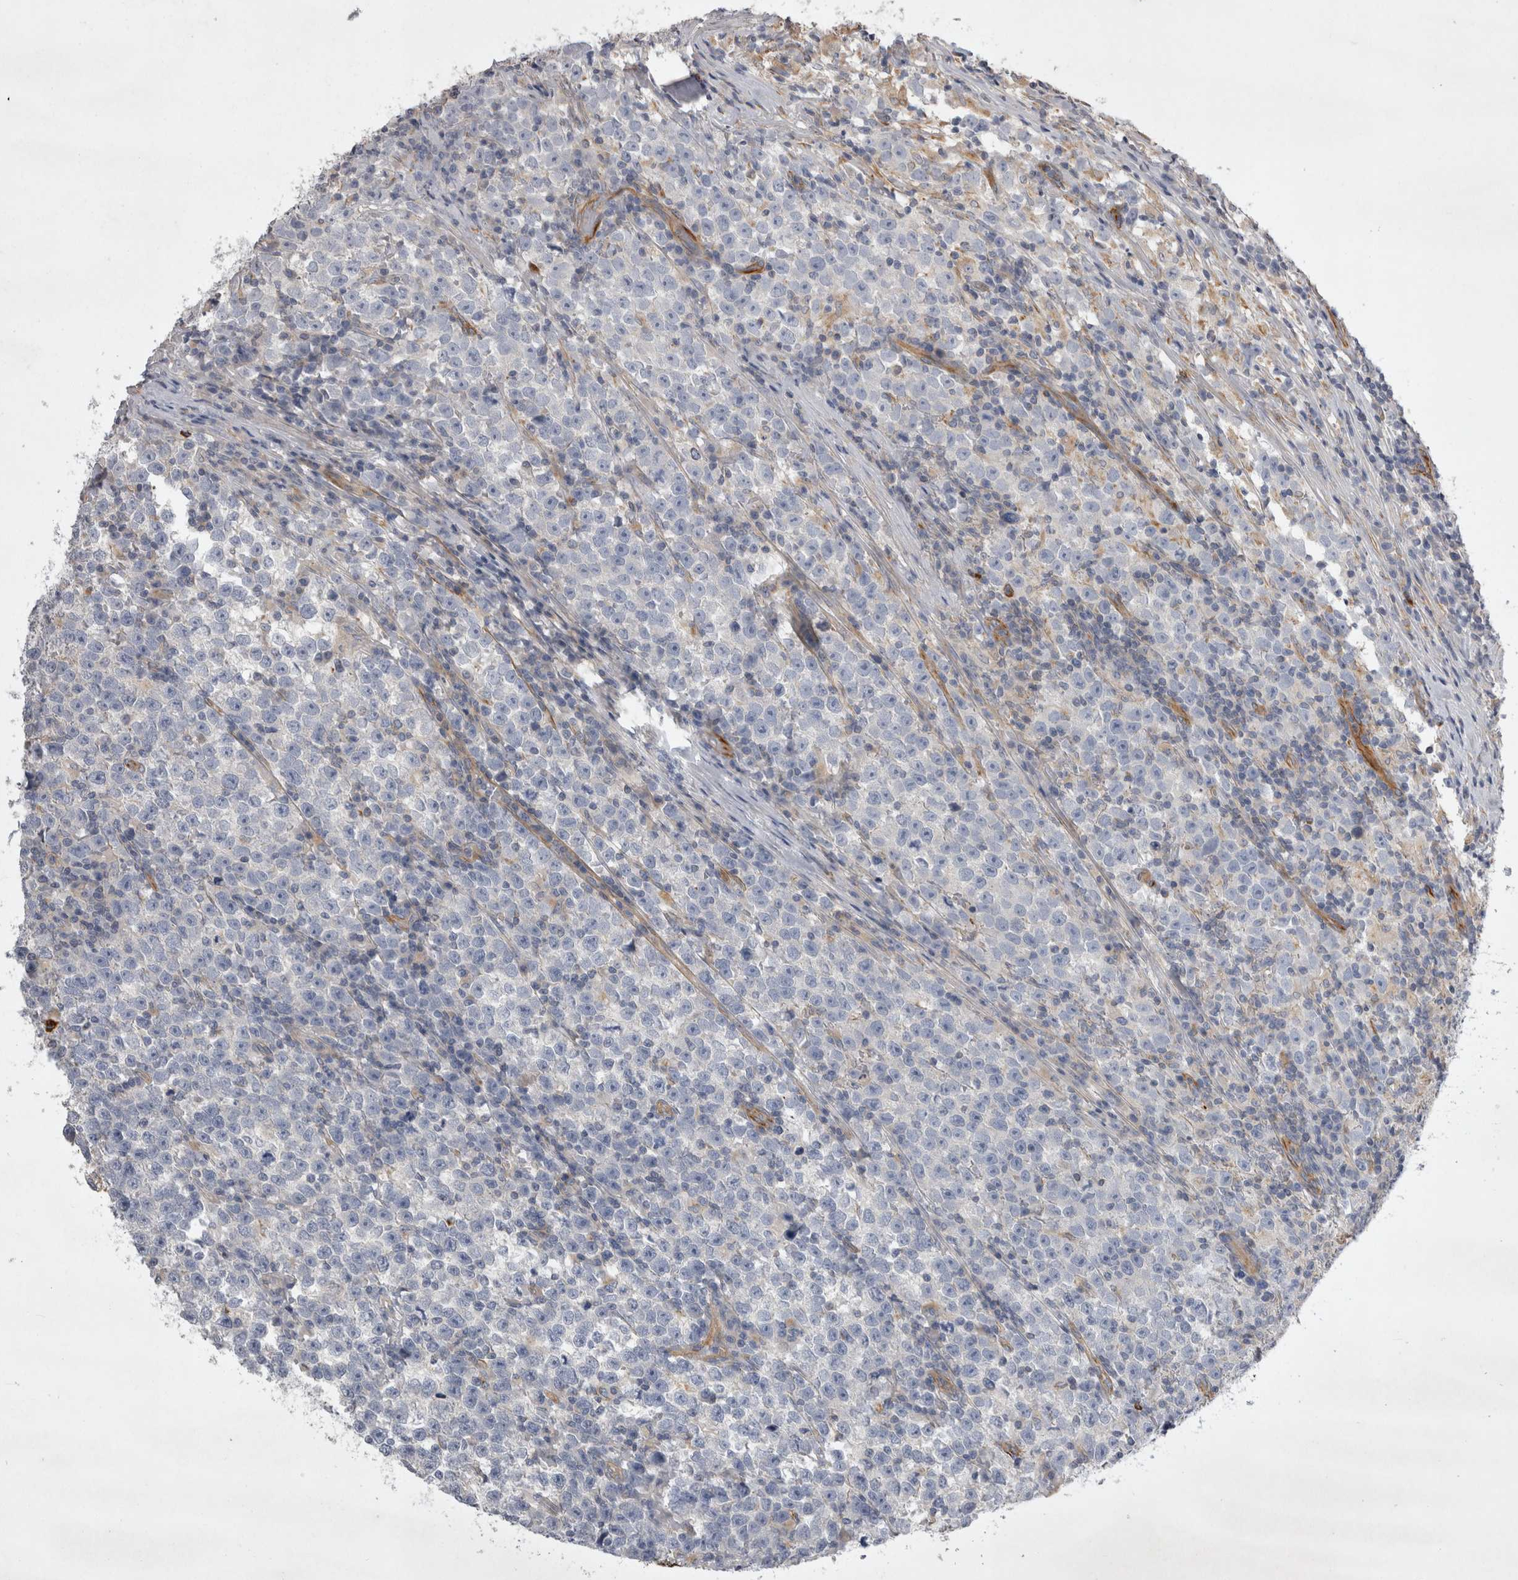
{"staining": {"intensity": "negative", "quantity": "none", "location": "none"}, "tissue": "testis cancer", "cell_type": "Tumor cells", "image_type": "cancer", "snomed": [{"axis": "morphology", "description": "Normal tissue, NOS"}, {"axis": "morphology", "description": "Seminoma, NOS"}, {"axis": "topography", "description": "Testis"}], "caption": "This histopathology image is of seminoma (testis) stained with immunohistochemistry to label a protein in brown with the nuclei are counter-stained blue. There is no staining in tumor cells.", "gene": "STRADB", "patient": {"sex": "male", "age": 43}}